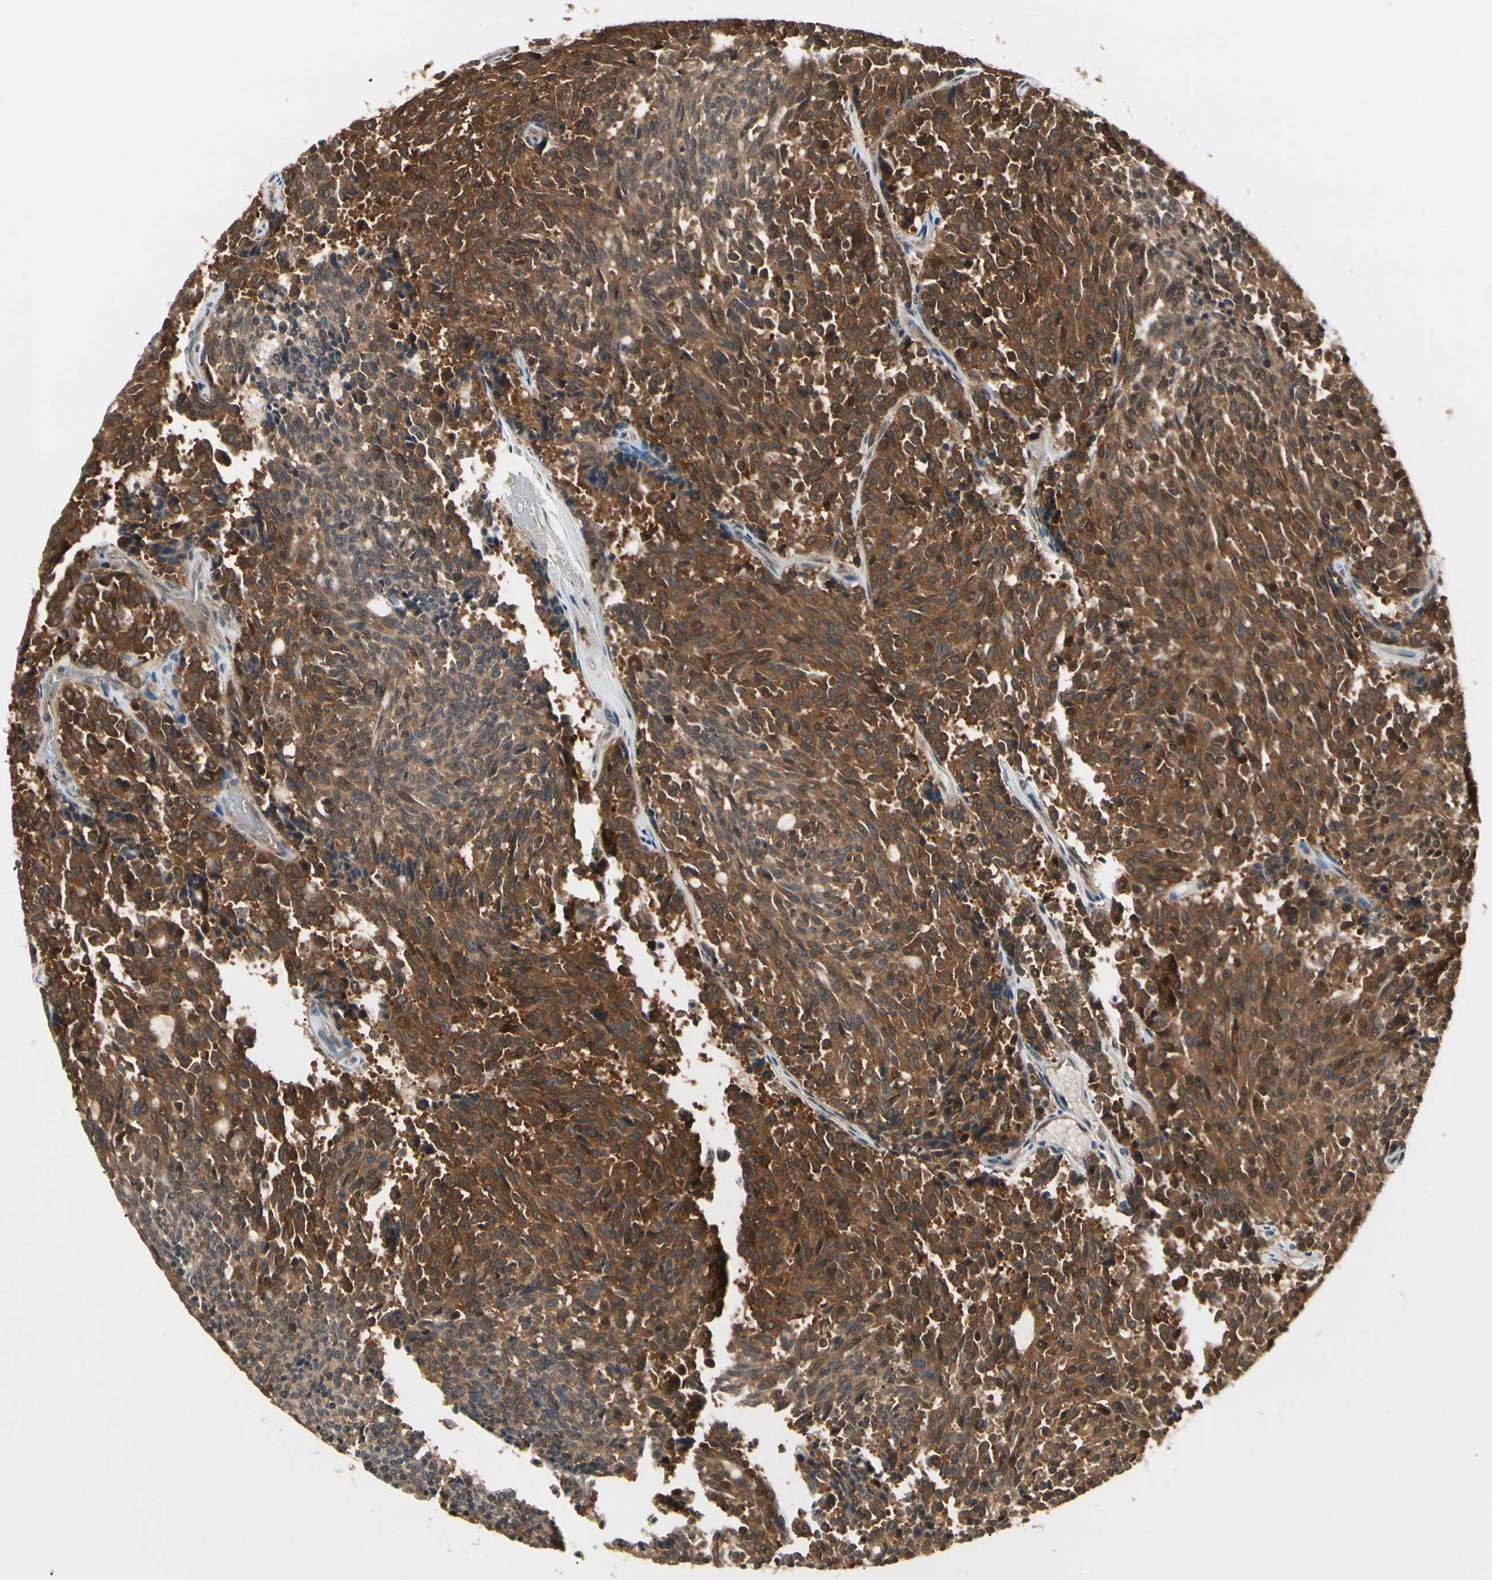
{"staining": {"intensity": "strong", "quantity": ">75%", "location": "cytoplasmic/membranous"}, "tissue": "carcinoid", "cell_type": "Tumor cells", "image_type": "cancer", "snomed": [{"axis": "morphology", "description": "Carcinoid, malignant, NOS"}, {"axis": "topography", "description": "Pancreas"}], "caption": "Human carcinoid (malignant) stained with a brown dye shows strong cytoplasmic/membranous positive expression in approximately >75% of tumor cells.", "gene": "NME1-NME2", "patient": {"sex": "female", "age": 54}}